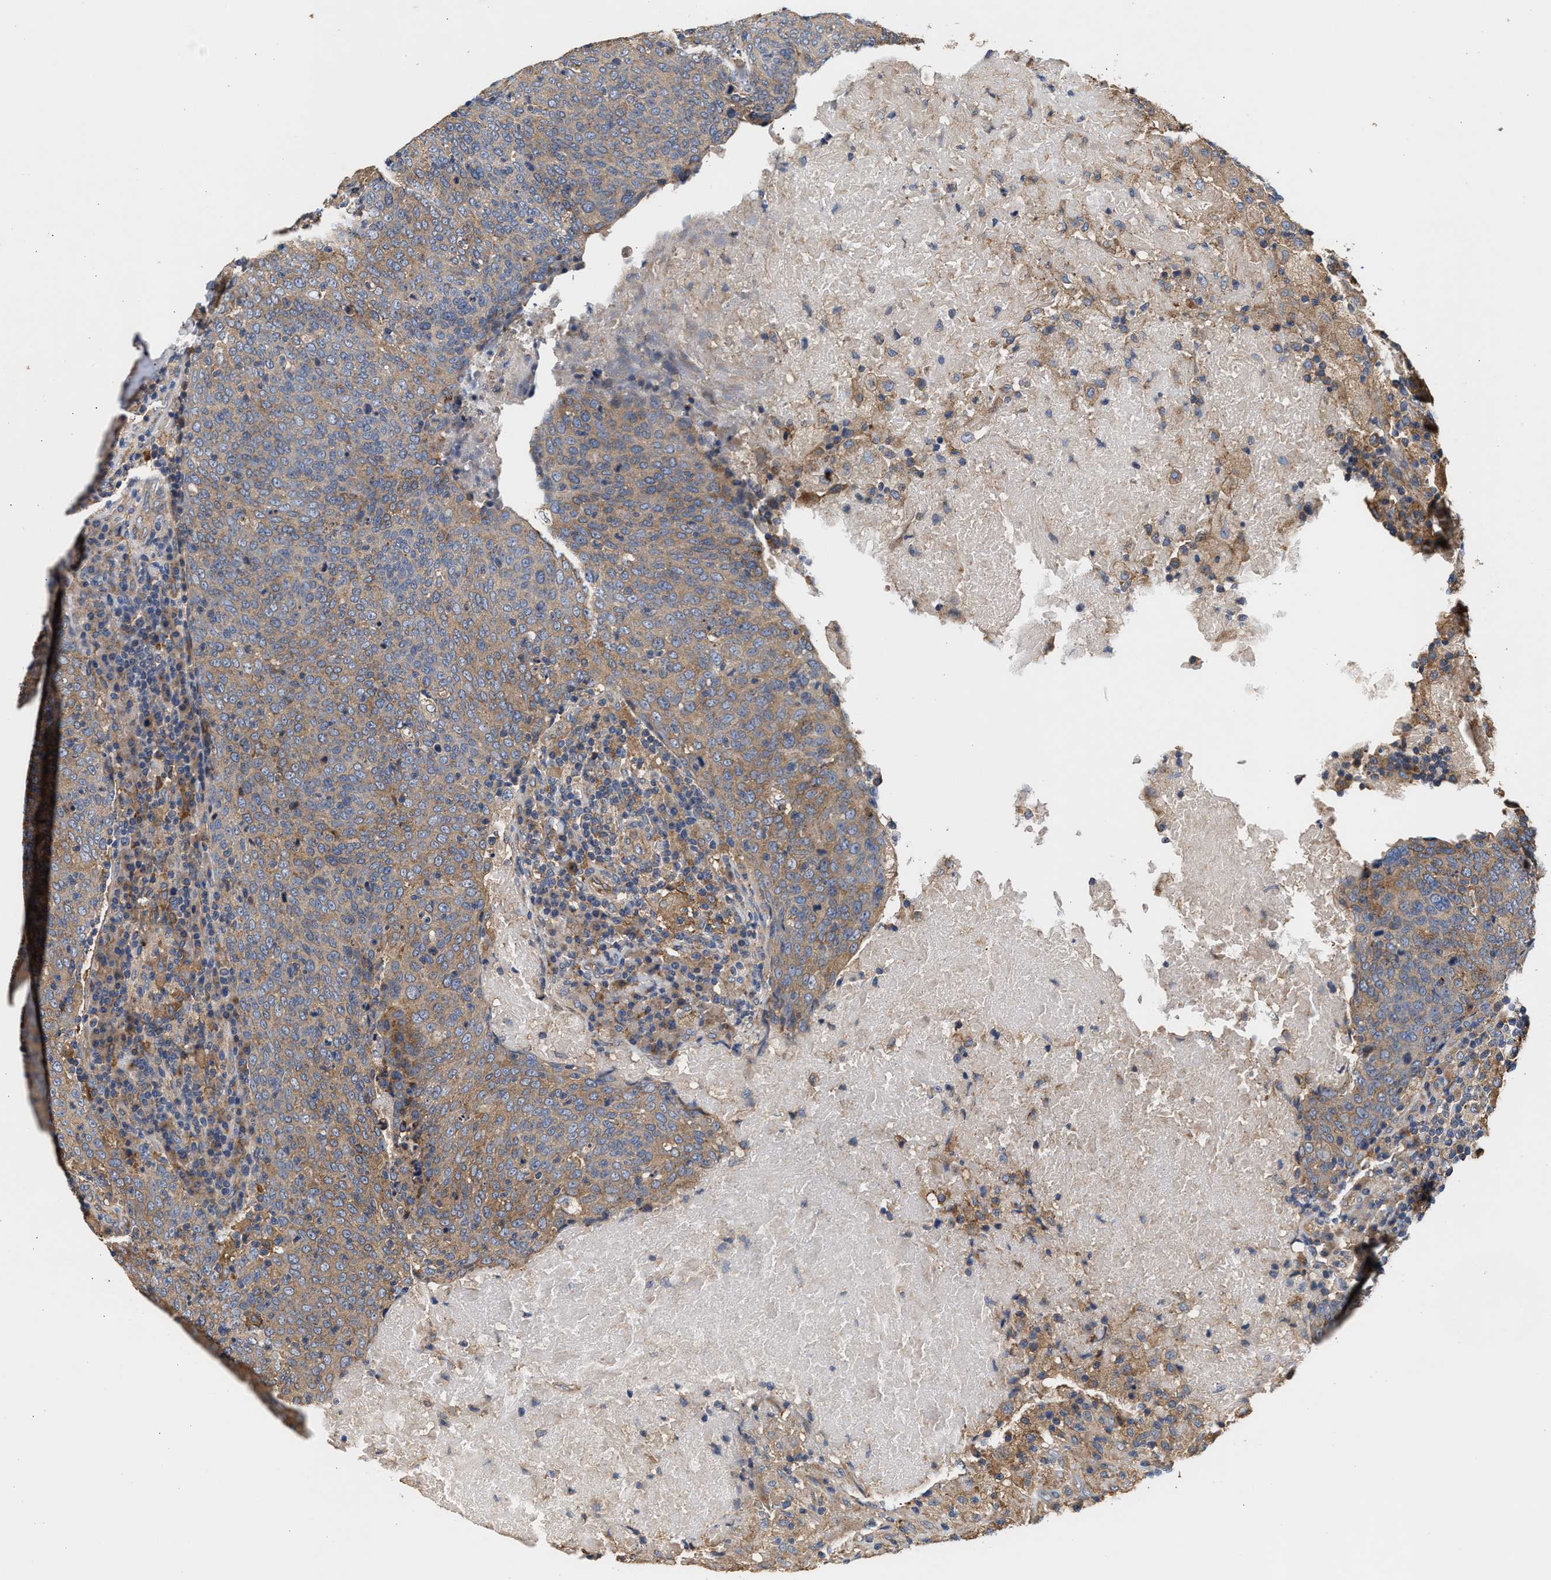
{"staining": {"intensity": "moderate", "quantity": "25%-75%", "location": "cytoplasmic/membranous"}, "tissue": "head and neck cancer", "cell_type": "Tumor cells", "image_type": "cancer", "snomed": [{"axis": "morphology", "description": "Squamous cell carcinoma, NOS"}, {"axis": "morphology", "description": "Squamous cell carcinoma, metastatic, NOS"}, {"axis": "topography", "description": "Lymph node"}, {"axis": "topography", "description": "Head-Neck"}], "caption": "High-magnification brightfield microscopy of head and neck cancer stained with DAB (3,3'-diaminobenzidine) (brown) and counterstained with hematoxylin (blue). tumor cells exhibit moderate cytoplasmic/membranous staining is appreciated in approximately25%-75% of cells.", "gene": "KLB", "patient": {"sex": "male", "age": 62}}